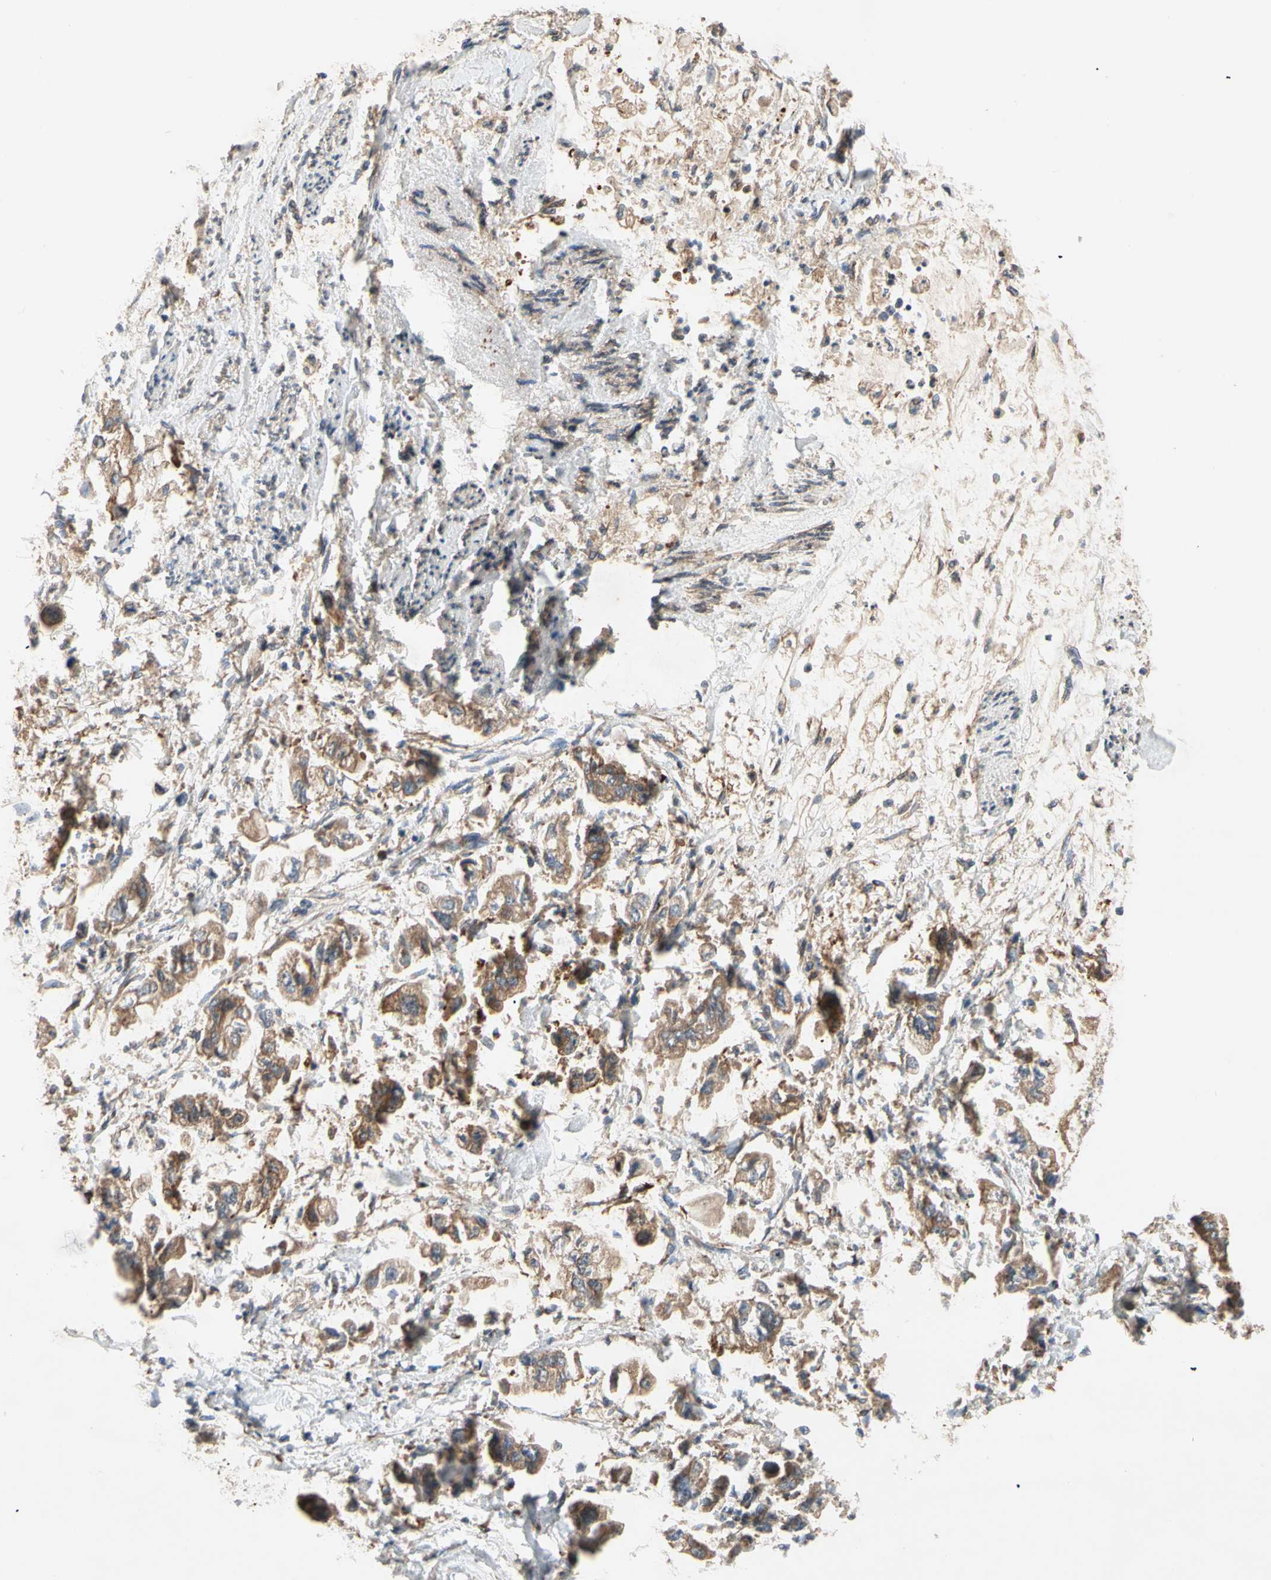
{"staining": {"intensity": "moderate", "quantity": ">75%", "location": "cytoplasmic/membranous"}, "tissue": "stomach cancer", "cell_type": "Tumor cells", "image_type": "cancer", "snomed": [{"axis": "morphology", "description": "Adenocarcinoma, NOS"}, {"axis": "topography", "description": "Stomach"}], "caption": "About >75% of tumor cells in adenocarcinoma (stomach) show moderate cytoplasmic/membranous protein staining as visualized by brown immunohistochemical staining.", "gene": "XYLT1", "patient": {"sex": "male", "age": 62}}